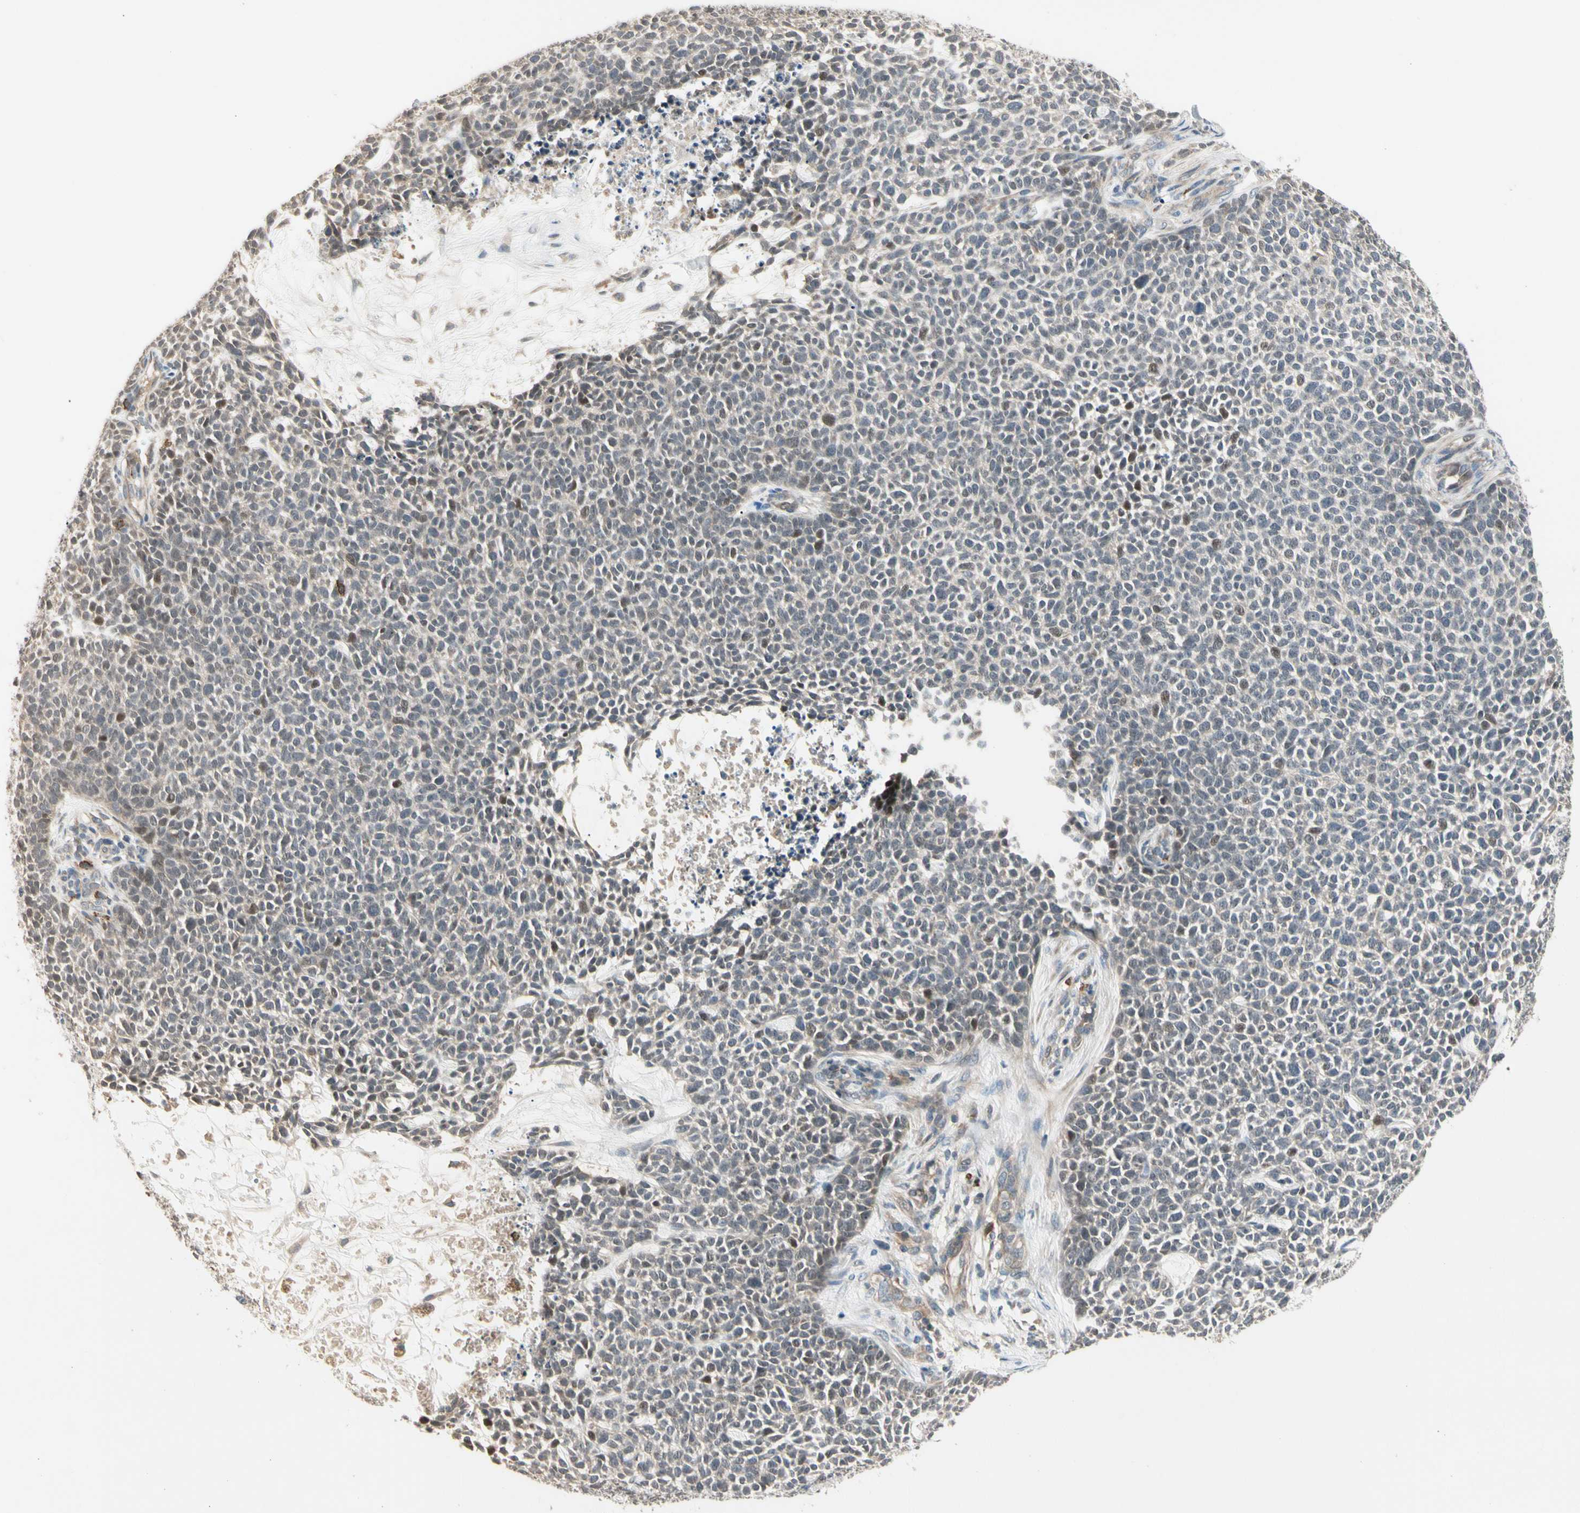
{"staining": {"intensity": "weak", "quantity": "25%-75%", "location": "cytoplasmic/membranous"}, "tissue": "skin cancer", "cell_type": "Tumor cells", "image_type": "cancer", "snomed": [{"axis": "morphology", "description": "Basal cell carcinoma"}, {"axis": "topography", "description": "Skin"}], "caption": "Skin cancer (basal cell carcinoma) stained for a protein (brown) reveals weak cytoplasmic/membranous positive positivity in approximately 25%-75% of tumor cells.", "gene": "ATG4C", "patient": {"sex": "female", "age": 84}}